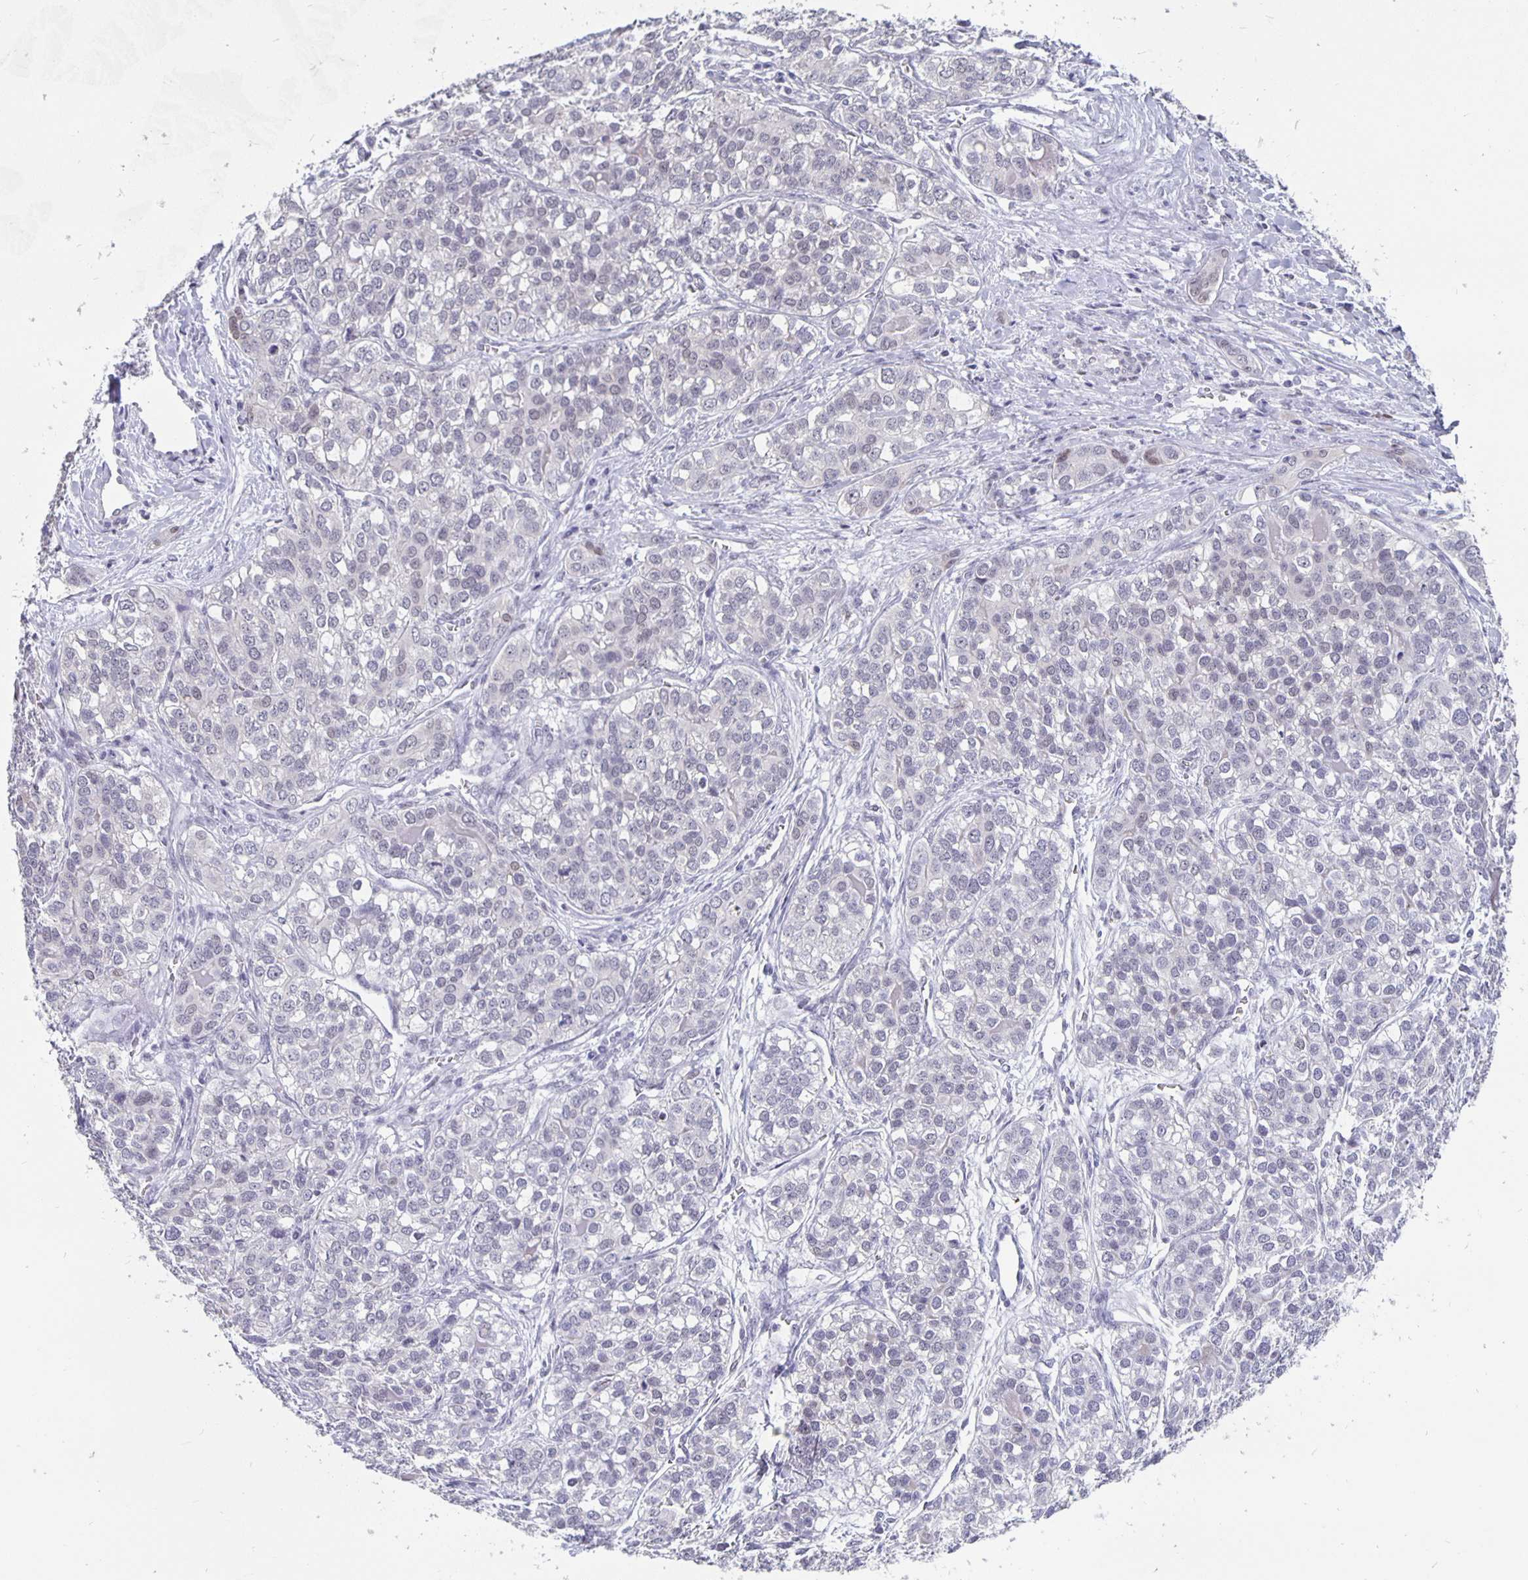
{"staining": {"intensity": "negative", "quantity": "none", "location": "none"}, "tissue": "liver cancer", "cell_type": "Tumor cells", "image_type": "cancer", "snomed": [{"axis": "morphology", "description": "Cholangiocarcinoma"}, {"axis": "topography", "description": "Liver"}], "caption": "Tumor cells show no significant expression in liver cancer.", "gene": "ZNF691", "patient": {"sex": "male", "age": 56}}